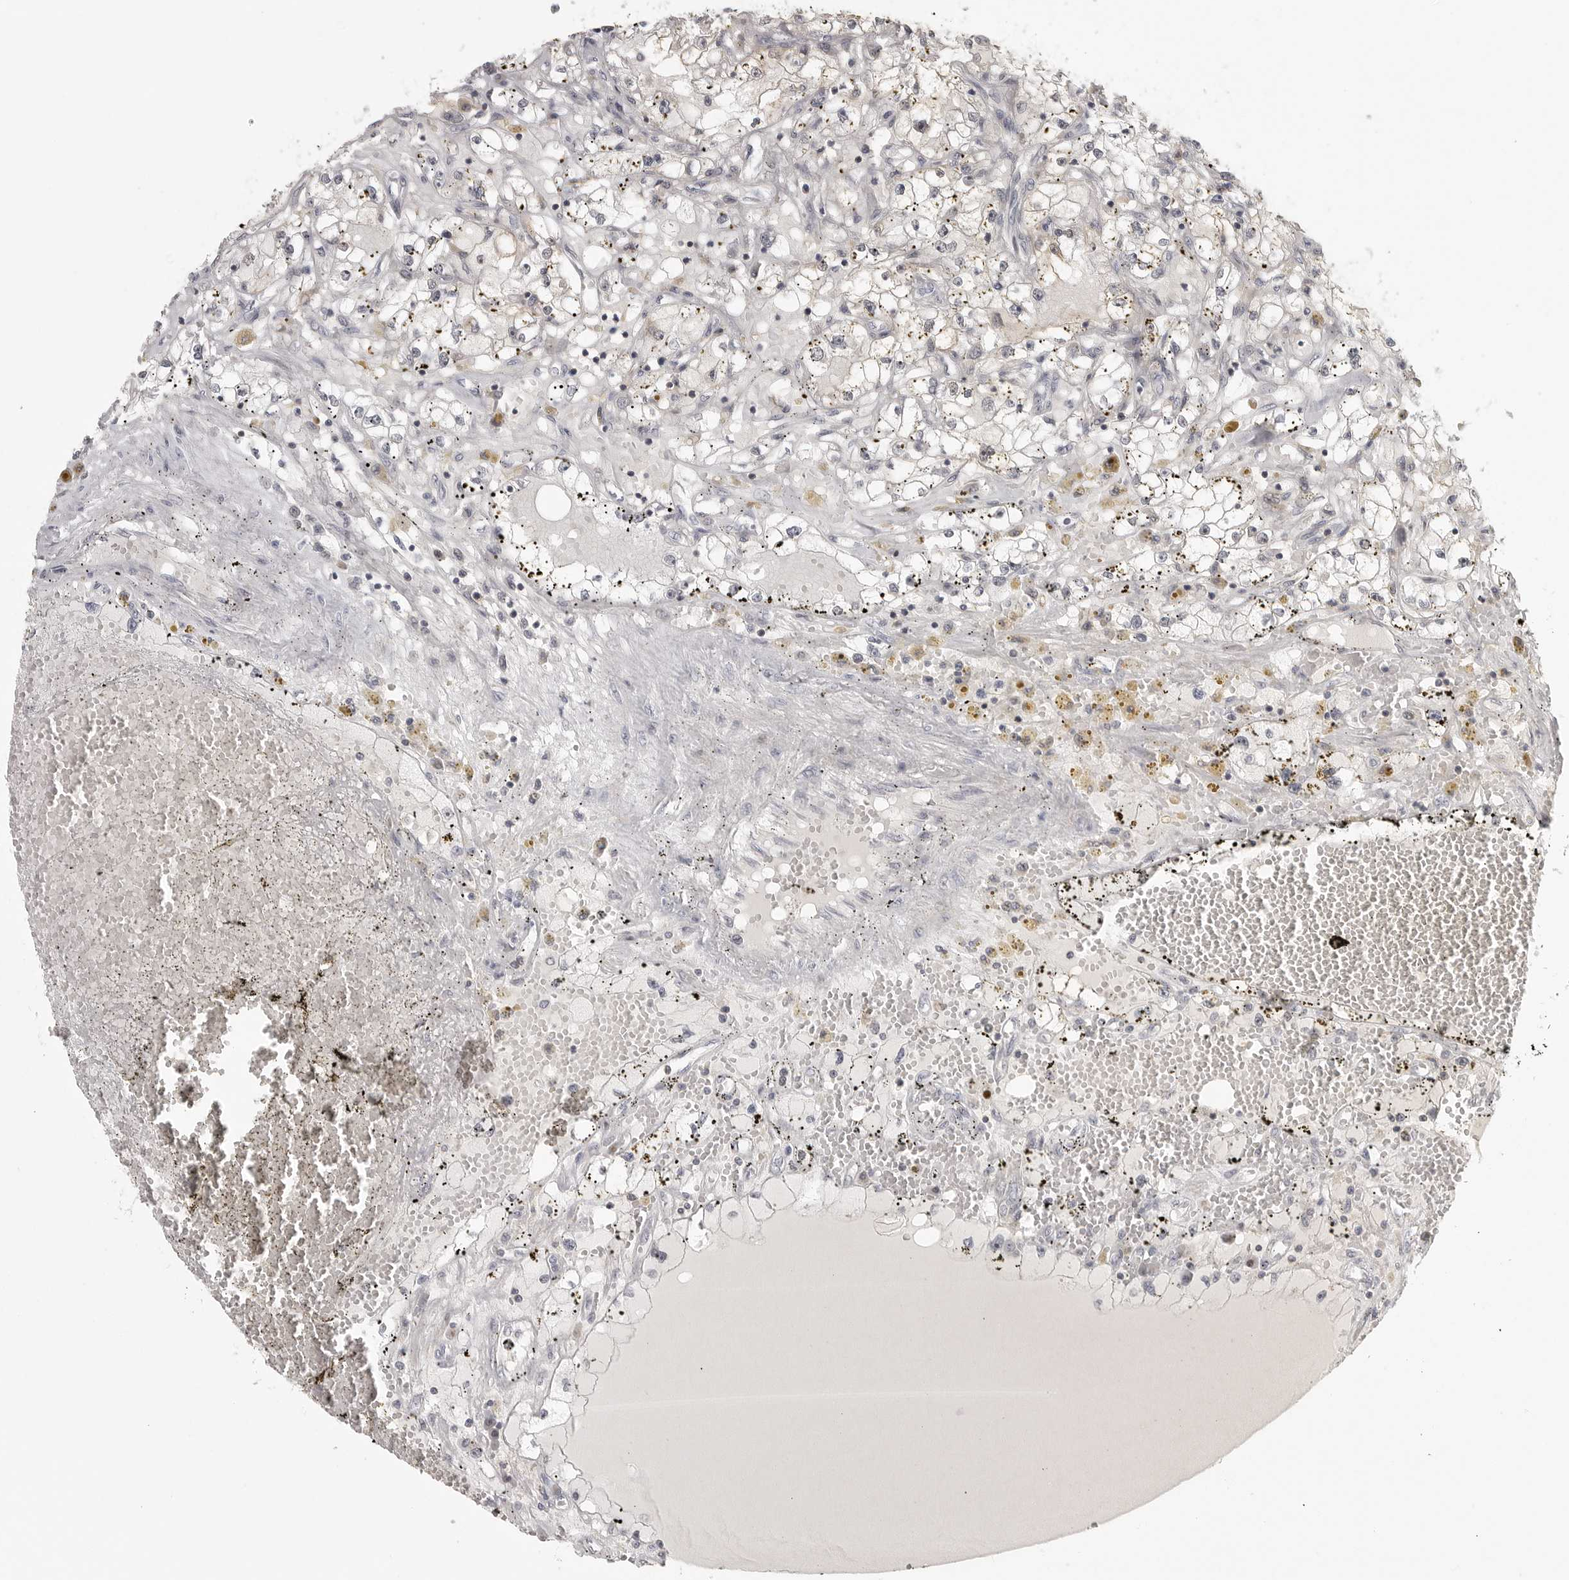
{"staining": {"intensity": "negative", "quantity": "none", "location": "none"}, "tissue": "renal cancer", "cell_type": "Tumor cells", "image_type": "cancer", "snomed": [{"axis": "morphology", "description": "Adenocarcinoma, NOS"}, {"axis": "topography", "description": "Kidney"}], "caption": "This is an IHC photomicrograph of human renal adenocarcinoma. There is no expression in tumor cells.", "gene": "UROD", "patient": {"sex": "male", "age": 56}}